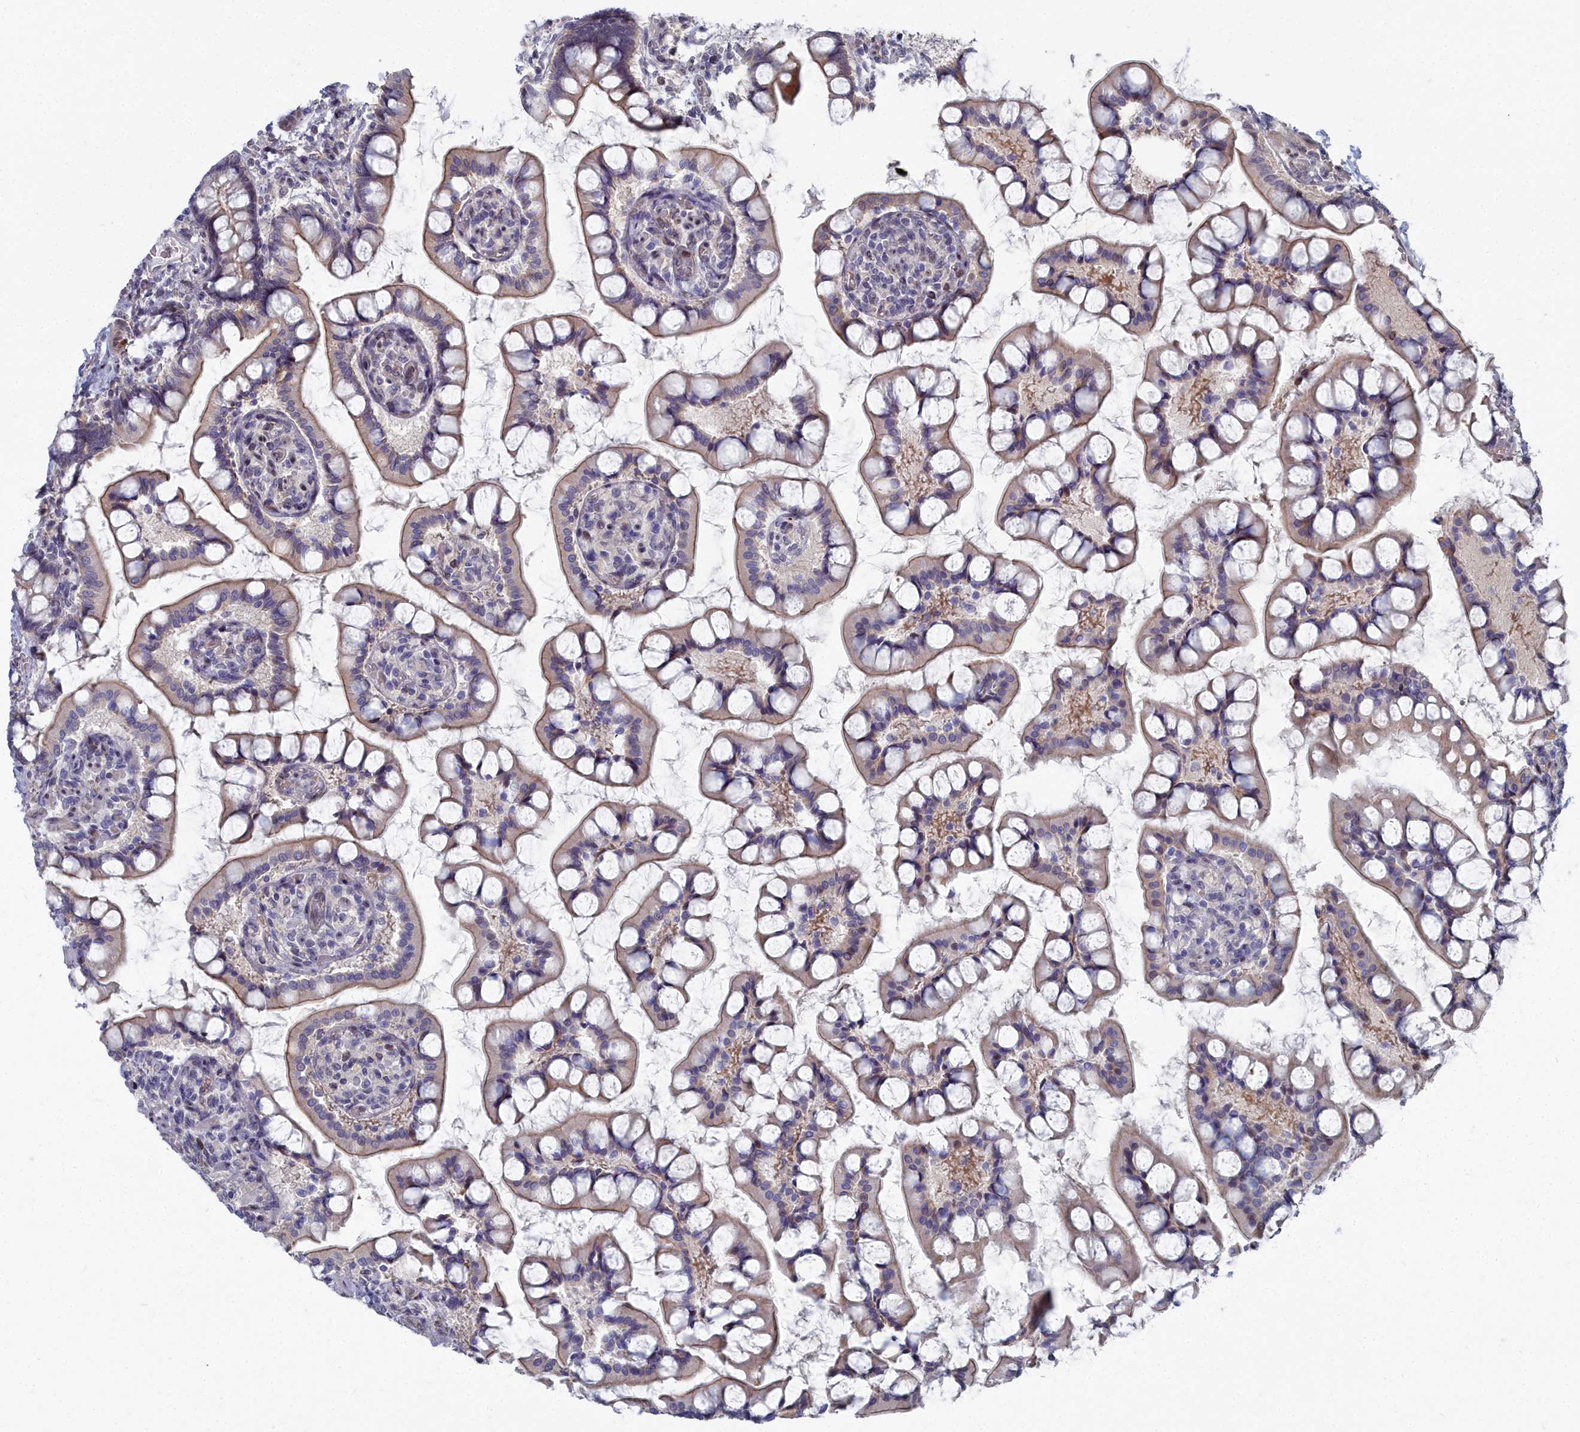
{"staining": {"intensity": "moderate", "quantity": "25%-75%", "location": "cytoplasmic/membranous"}, "tissue": "small intestine", "cell_type": "Glandular cells", "image_type": "normal", "snomed": [{"axis": "morphology", "description": "Normal tissue, NOS"}, {"axis": "topography", "description": "Small intestine"}], "caption": "Immunohistochemical staining of normal small intestine displays 25%-75% levels of moderate cytoplasmic/membranous protein positivity in approximately 25%-75% of glandular cells.", "gene": "RPS27A", "patient": {"sex": "male", "age": 52}}